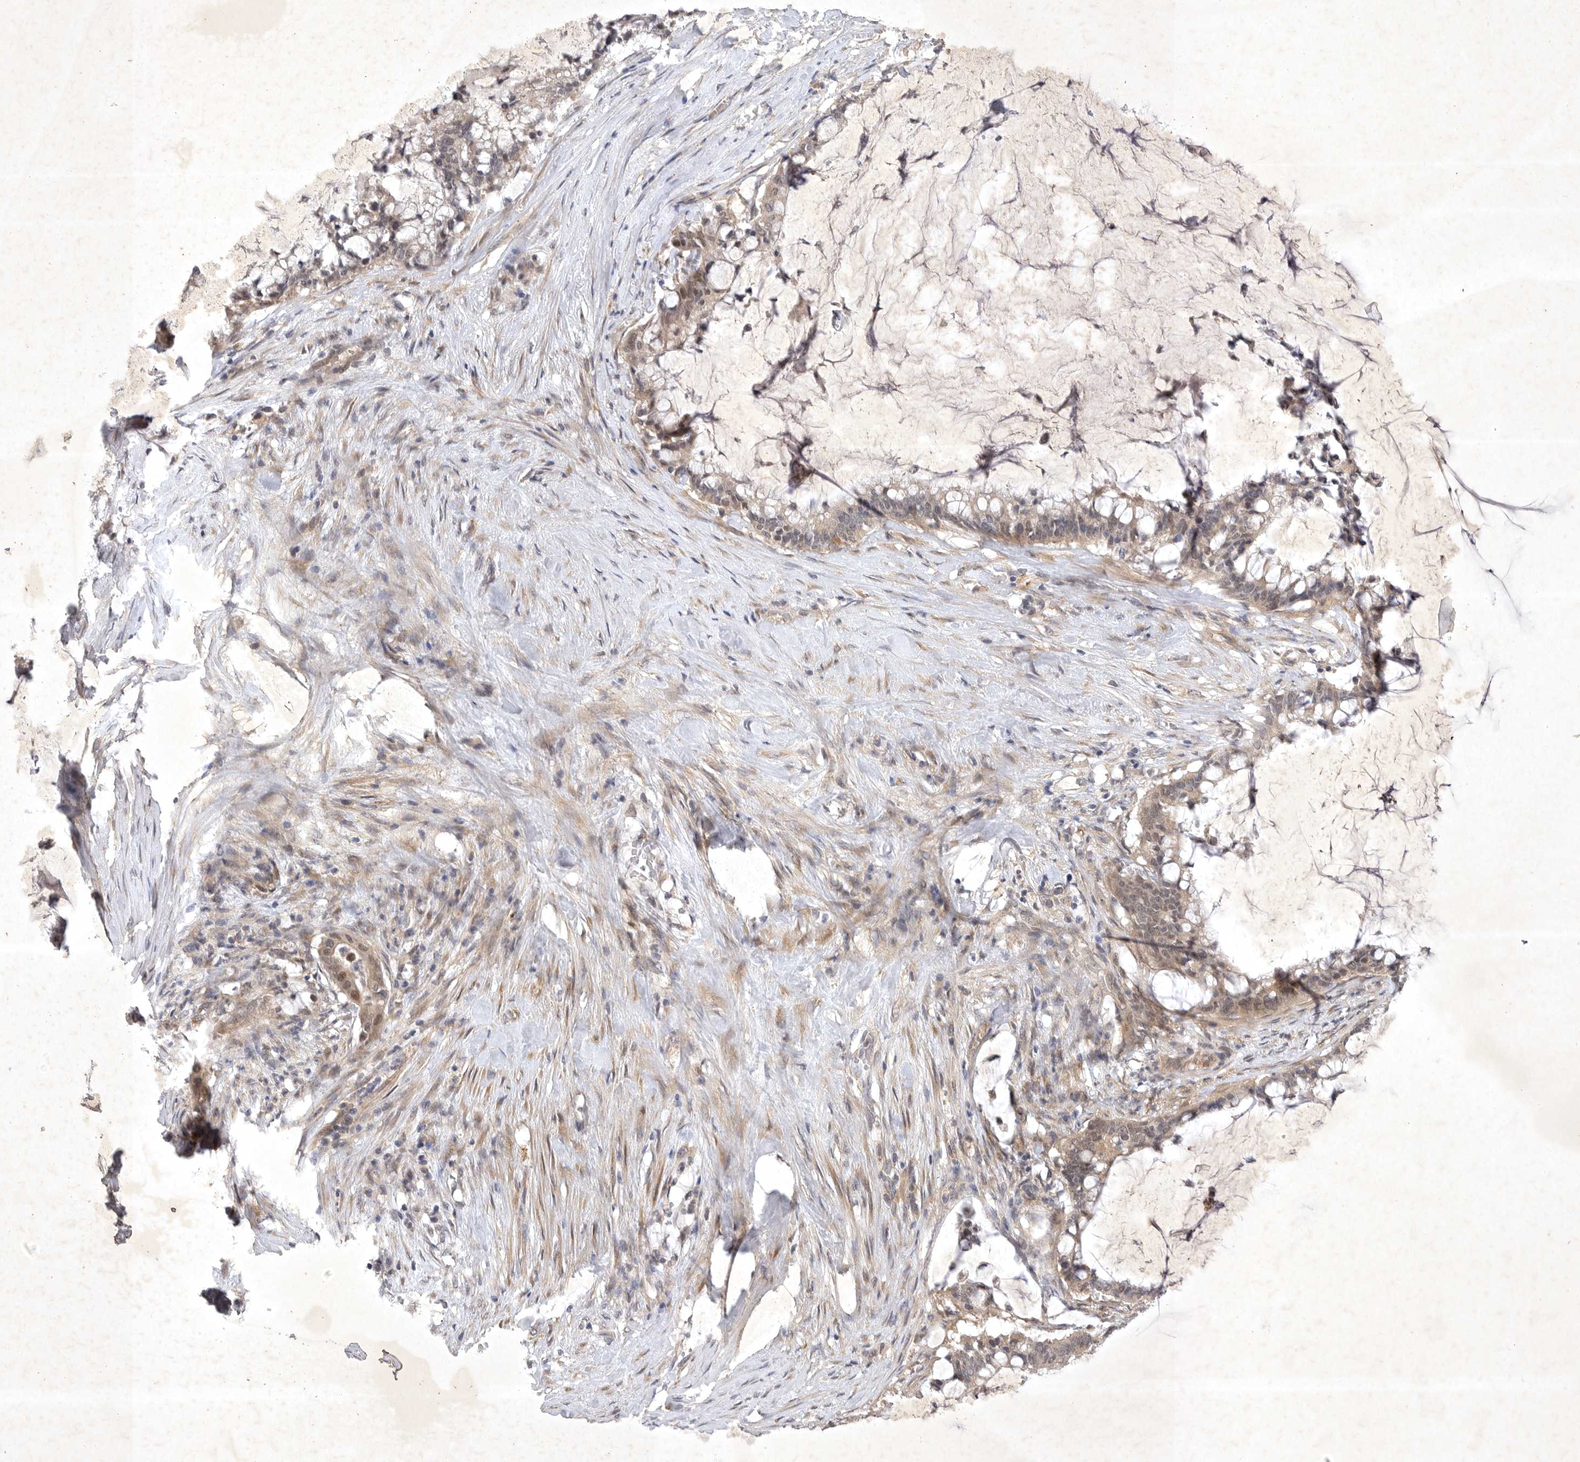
{"staining": {"intensity": "weak", "quantity": ">75%", "location": "cytoplasmic/membranous"}, "tissue": "pancreatic cancer", "cell_type": "Tumor cells", "image_type": "cancer", "snomed": [{"axis": "morphology", "description": "Adenocarcinoma, NOS"}, {"axis": "topography", "description": "Pancreas"}], "caption": "Pancreatic cancer (adenocarcinoma) stained with a protein marker reveals weak staining in tumor cells.", "gene": "PTPDC1", "patient": {"sex": "male", "age": 41}}